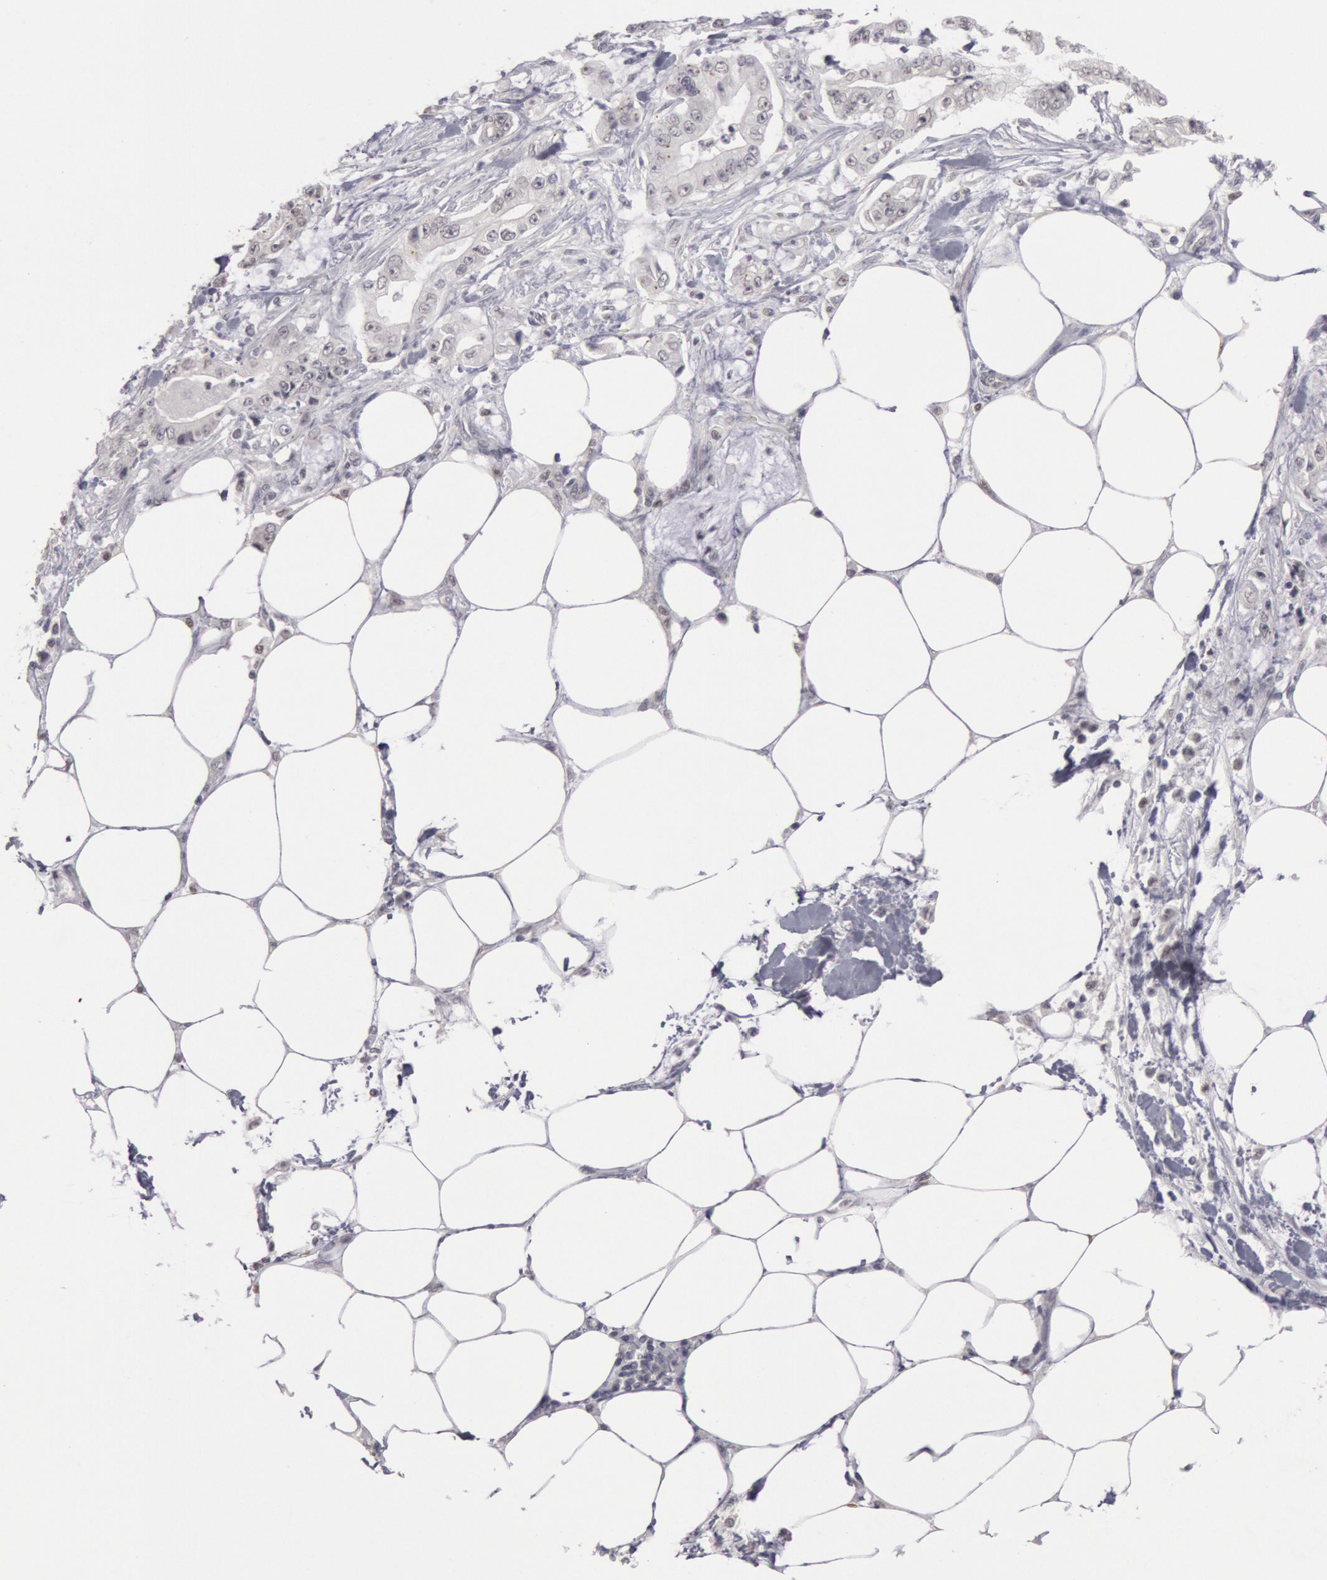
{"staining": {"intensity": "negative", "quantity": "none", "location": "none"}, "tissue": "pancreatic cancer", "cell_type": "Tumor cells", "image_type": "cancer", "snomed": [{"axis": "morphology", "description": "Adenocarcinoma, NOS"}, {"axis": "topography", "description": "Pancreas"}, {"axis": "topography", "description": "Stomach, upper"}], "caption": "The image reveals no significant expression in tumor cells of pancreatic cancer (adenocarcinoma).", "gene": "RIMBP3C", "patient": {"sex": "male", "age": 77}}